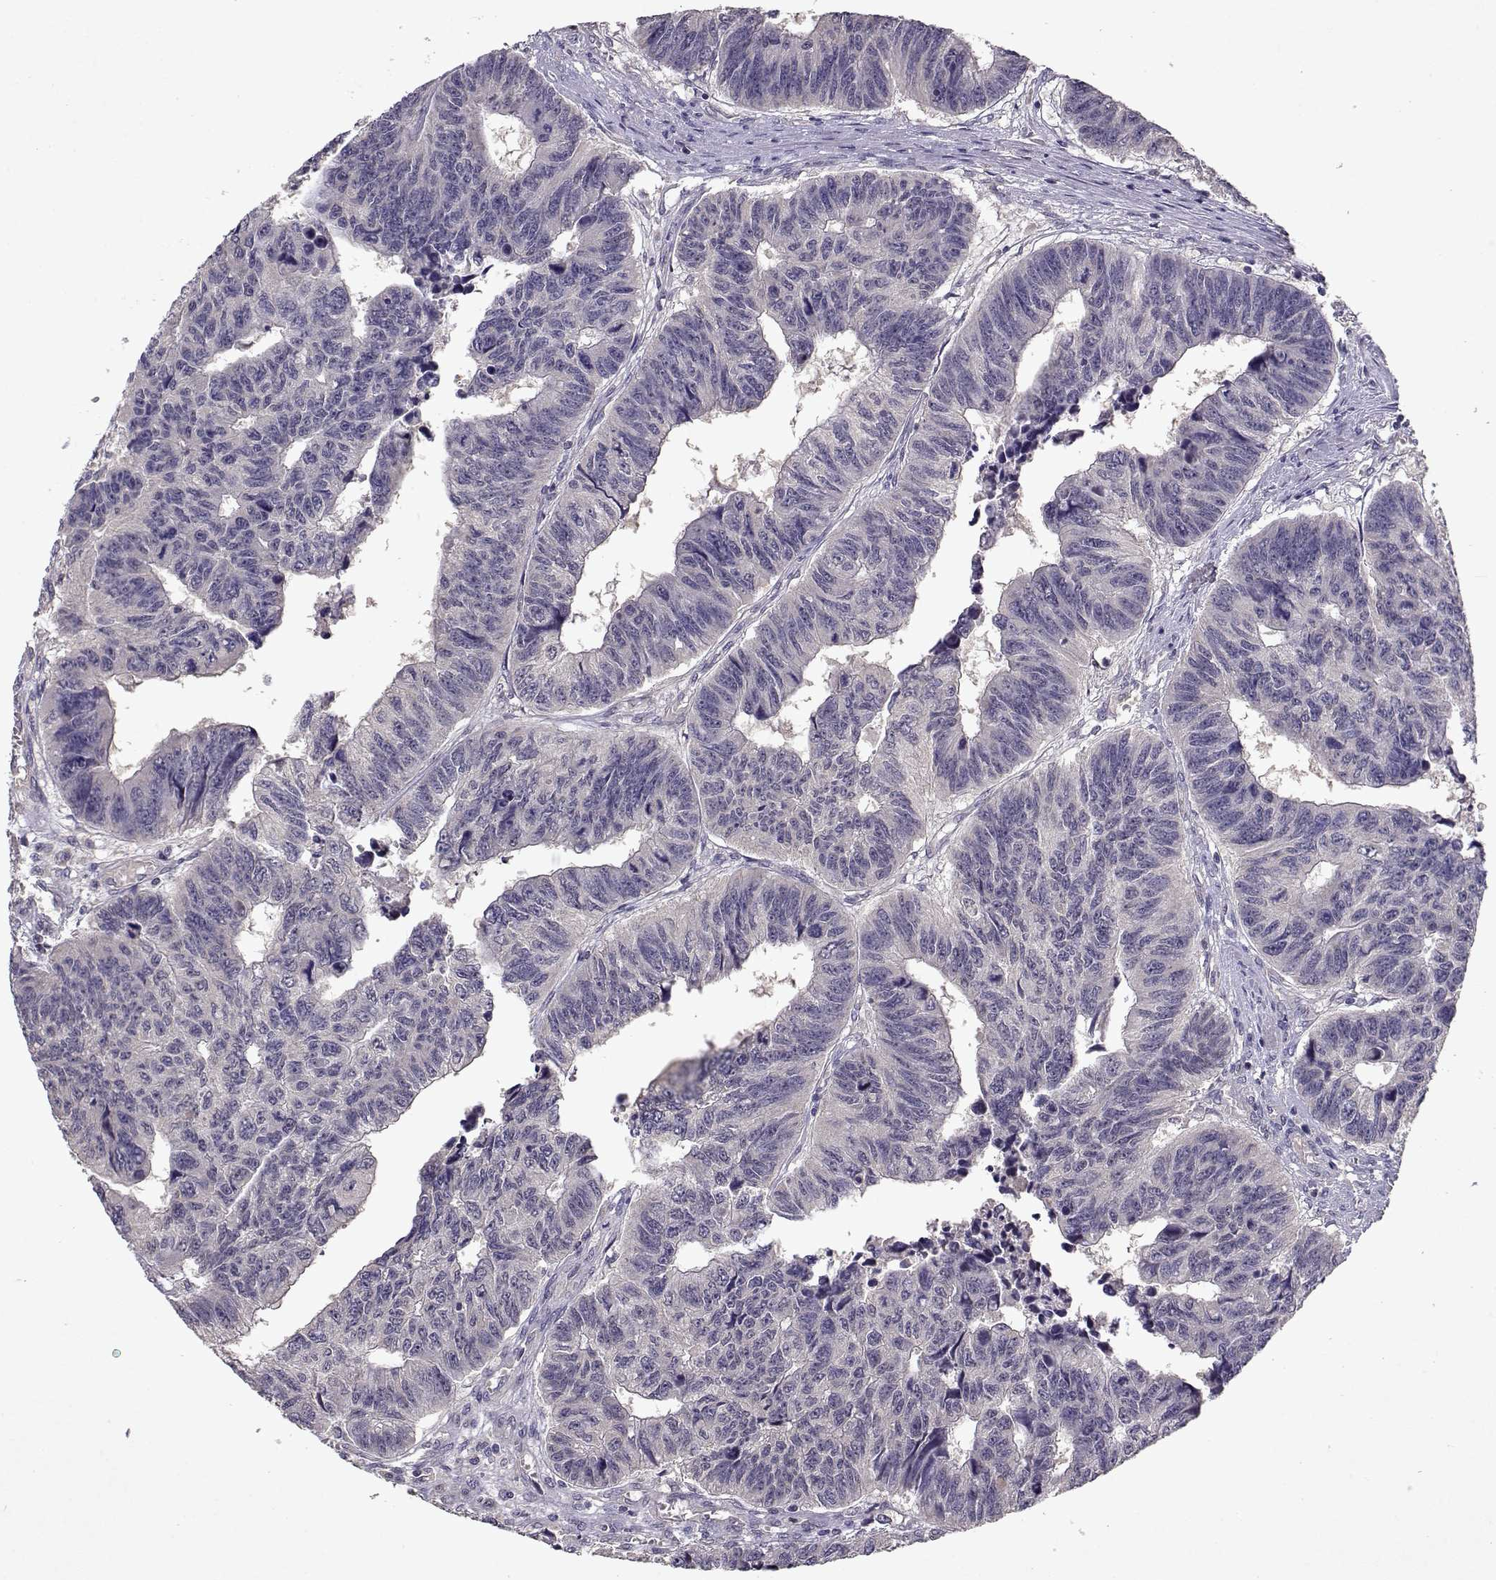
{"staining": {"intensity": "negative", "quantity": "none", "location": "none"}, "tissue": "colorectal cancer", "cell_type": "Tumor cells", "image_type": "cancer", "snomed": [{"axis": "morphology", "description": "Adenocarcinoma, NOS"}, {"axis": "topography", "description": "Rectum"}], "caption": "Immunohistochemical staining of human colorectal cancer (adenocarcinoma) exhibits no significant expression in tumor cells.", "gene": "BMX", "patient": {"sex": "female", "age": 85}}